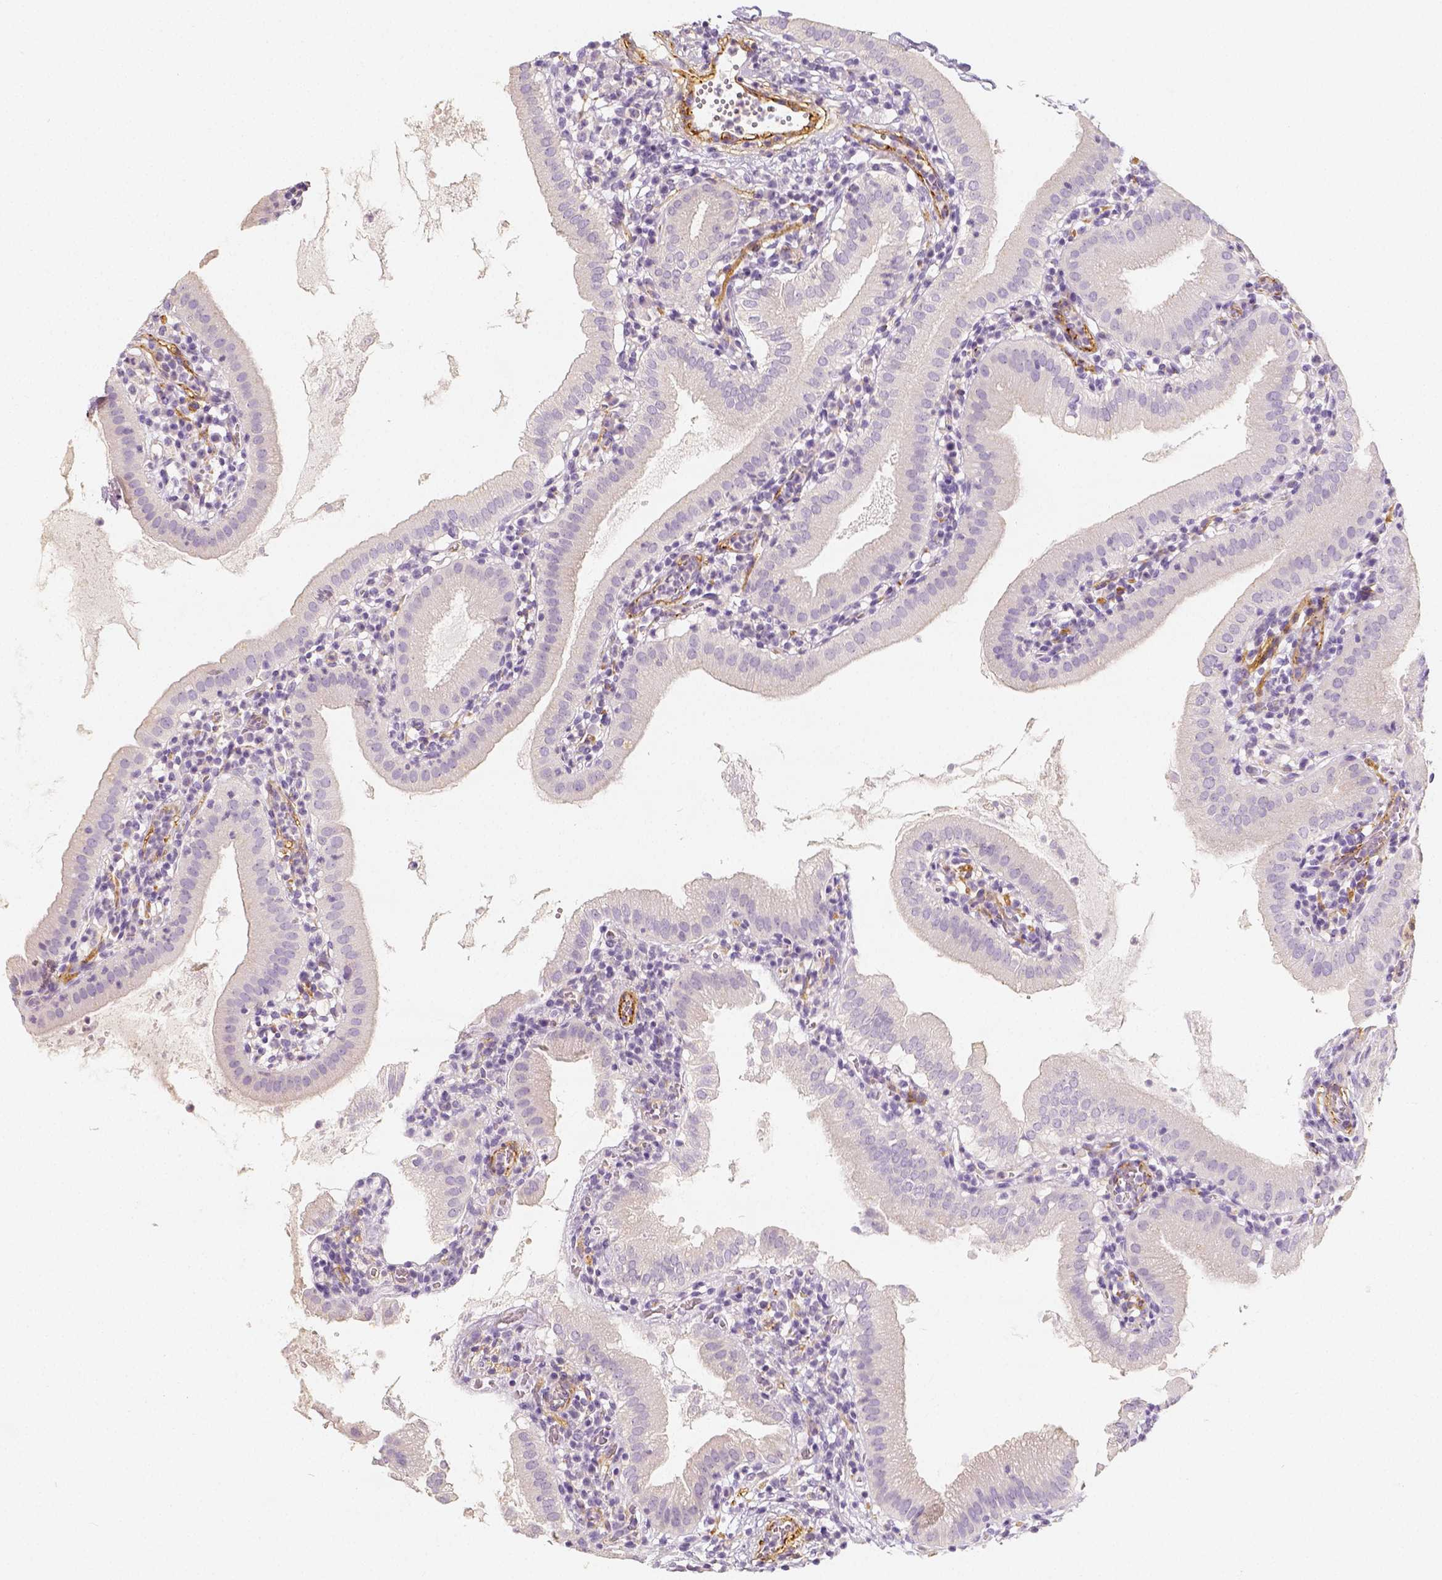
{"staining": {"intensity": "negative", "quantity": "none", "location": "none"}, "tissue": "gallbladder", "cell_type": "Glandular cells", "image_type": "normal", "snomed": [{"axis": "morphology", "description": "Normal tissue, NOS"}, {"axis": "topography", "description": "Gallbladder"}], "caption": "DAB immunohistochemical staining of benign human gallbladder displays no significant expression in glandular cells.", "gene": "THY1", "patient": {"sex": "female", "age": 65}}